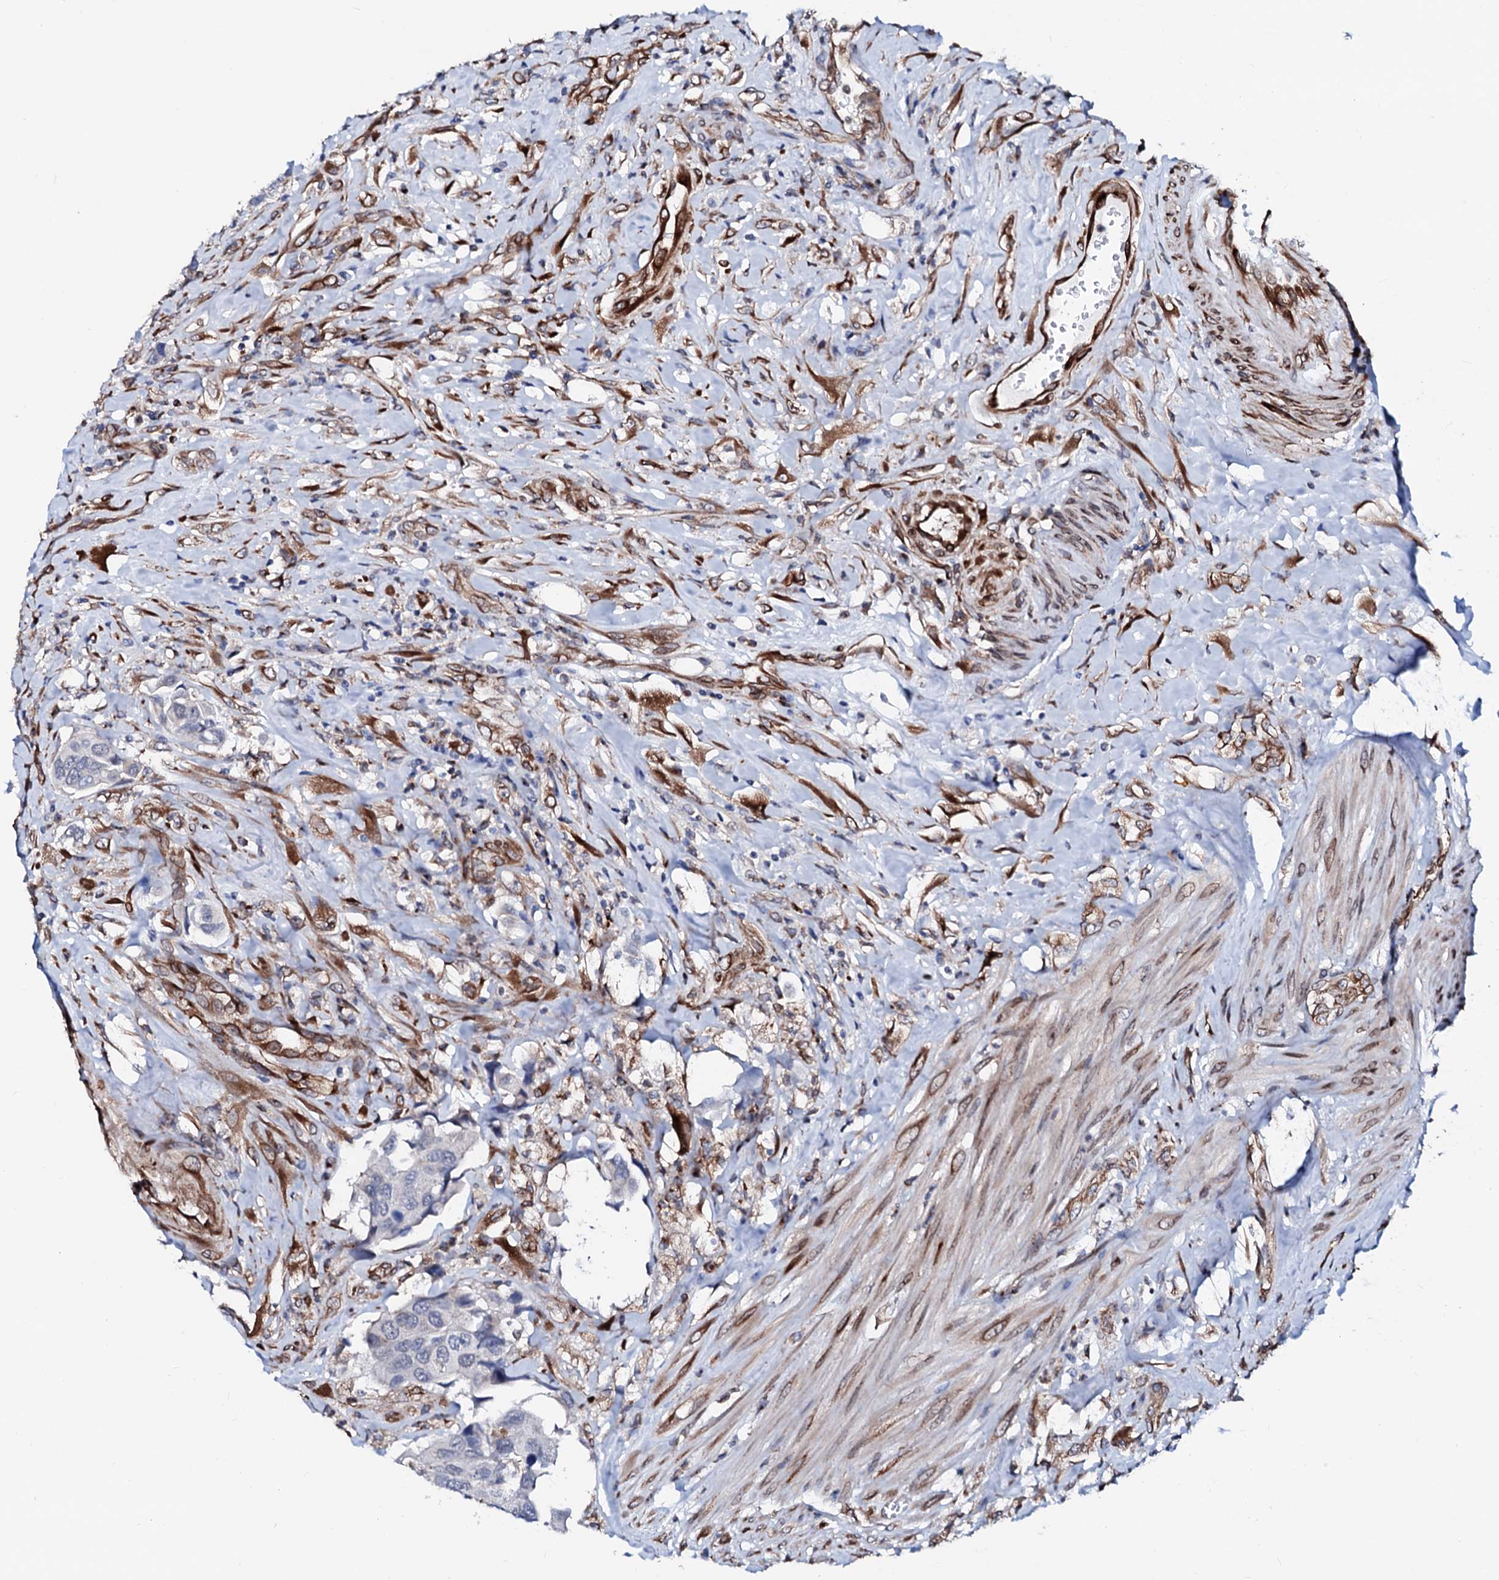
{"staining": {"intensity": "negative", "quantity": "none", "location": "none"}, "tissue": "urothelial cancer", "cell_type": "Tumor cells", "image_type": "cancer", "snomed": [{"axis": "morphology", "description": "Urothelial carcinoma, High grade"}, {"axis": "topography", "description": "Urinary bladder"}], "caption": "This is an IHC micrograph of urothelial cancer. There is no staining in tumor cells.", "gene": "TMCO3", "patient": {"sex": "male", "age": 74}}